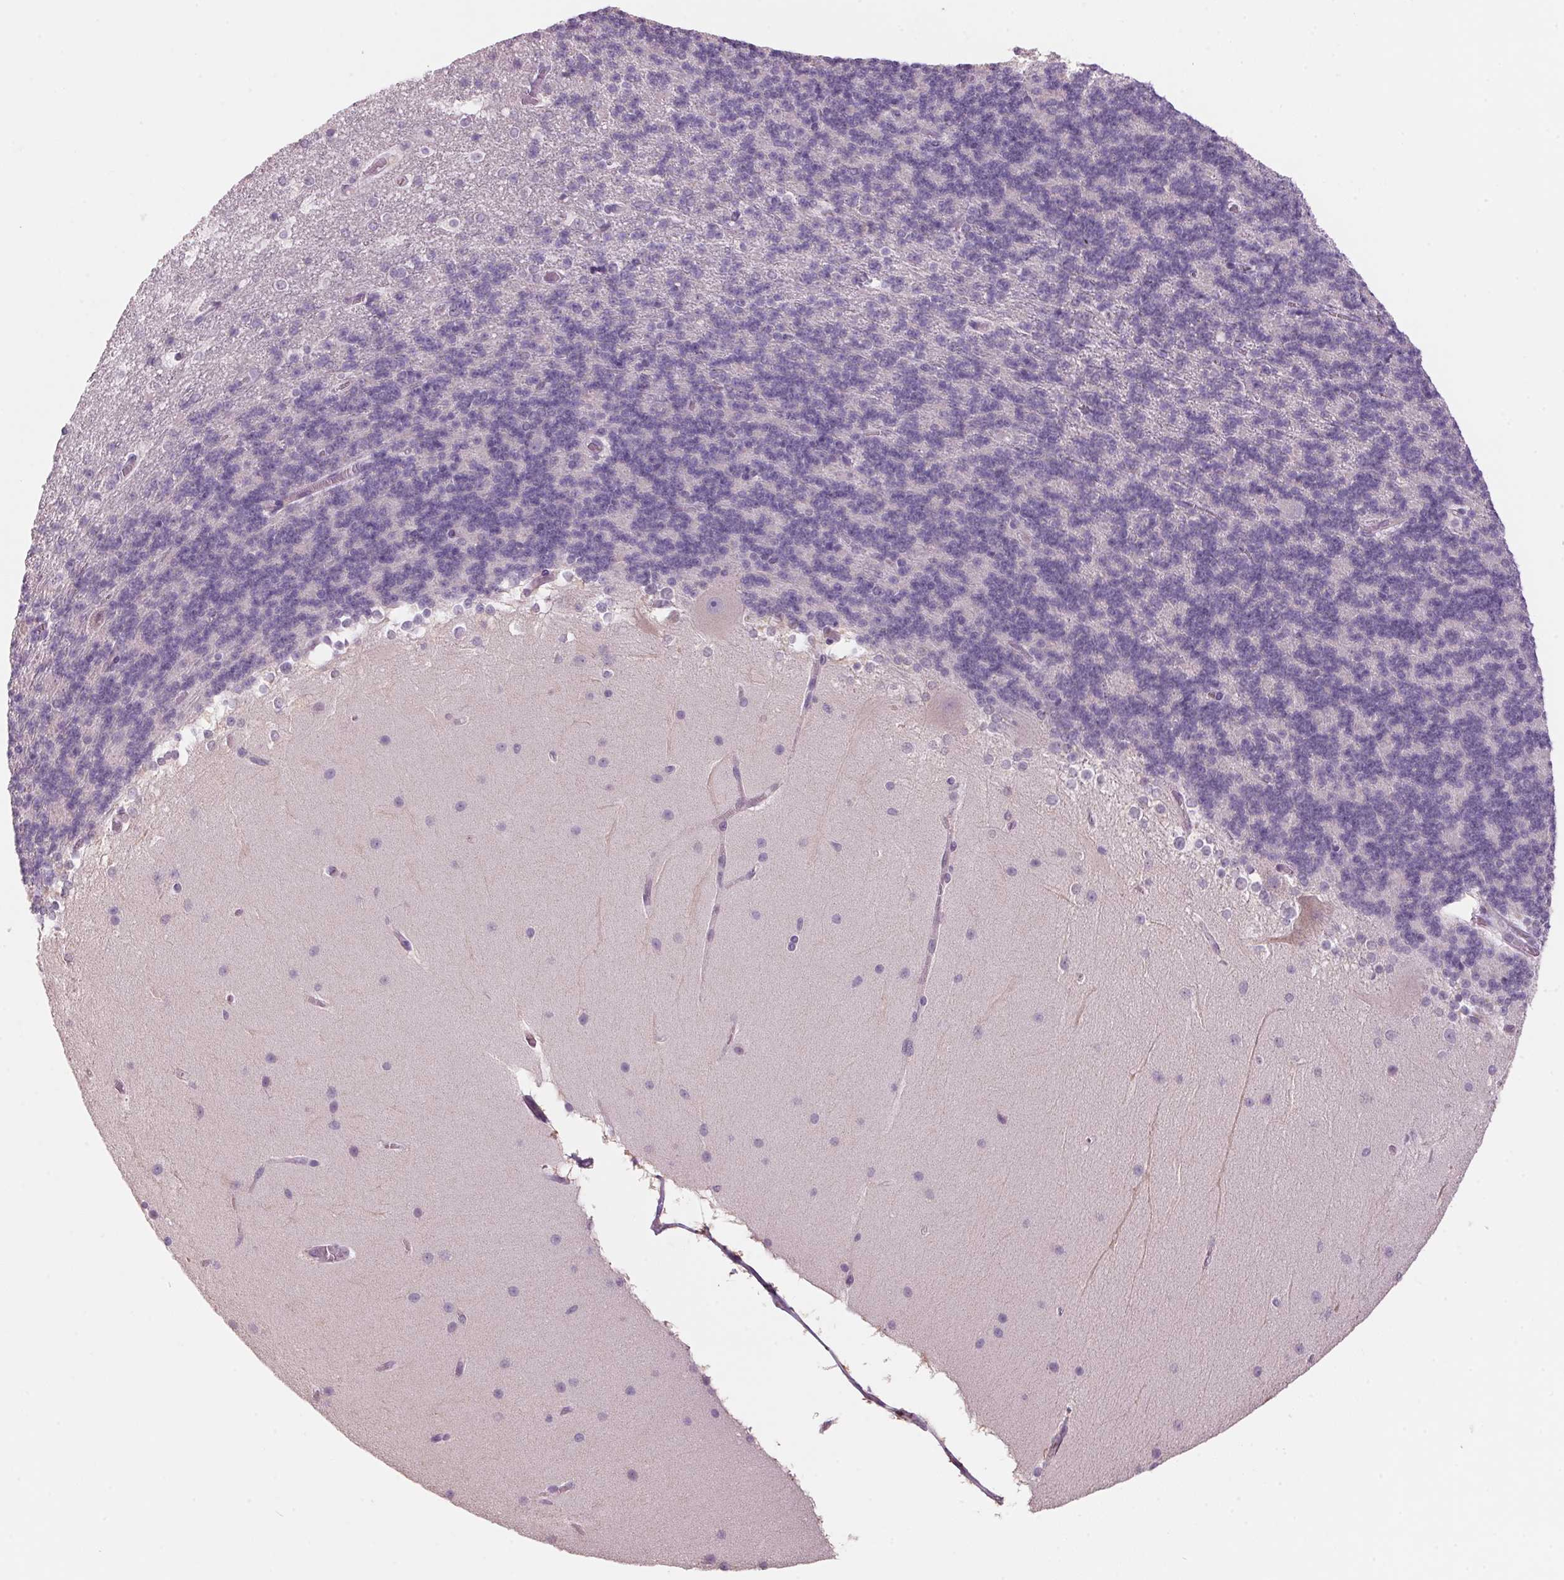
{"staining": {"intensity": "negative", "quantity": "none", "location": "none"}, "tissue": "cerebellum", "cell_type": "Cells in granular layer", "image_type": "normal", "snomed": [{"axis": "morphology", "description": "Normal tissue, NOS"}, {"axis": "topography", "description": "Cerebellum"}], "caption": "Human cerebellum stained for a protein using IHC shows no expression in cells in granular layer.", "gene": "ADAM20", "patient": {"sex": "female", "age": 19}}